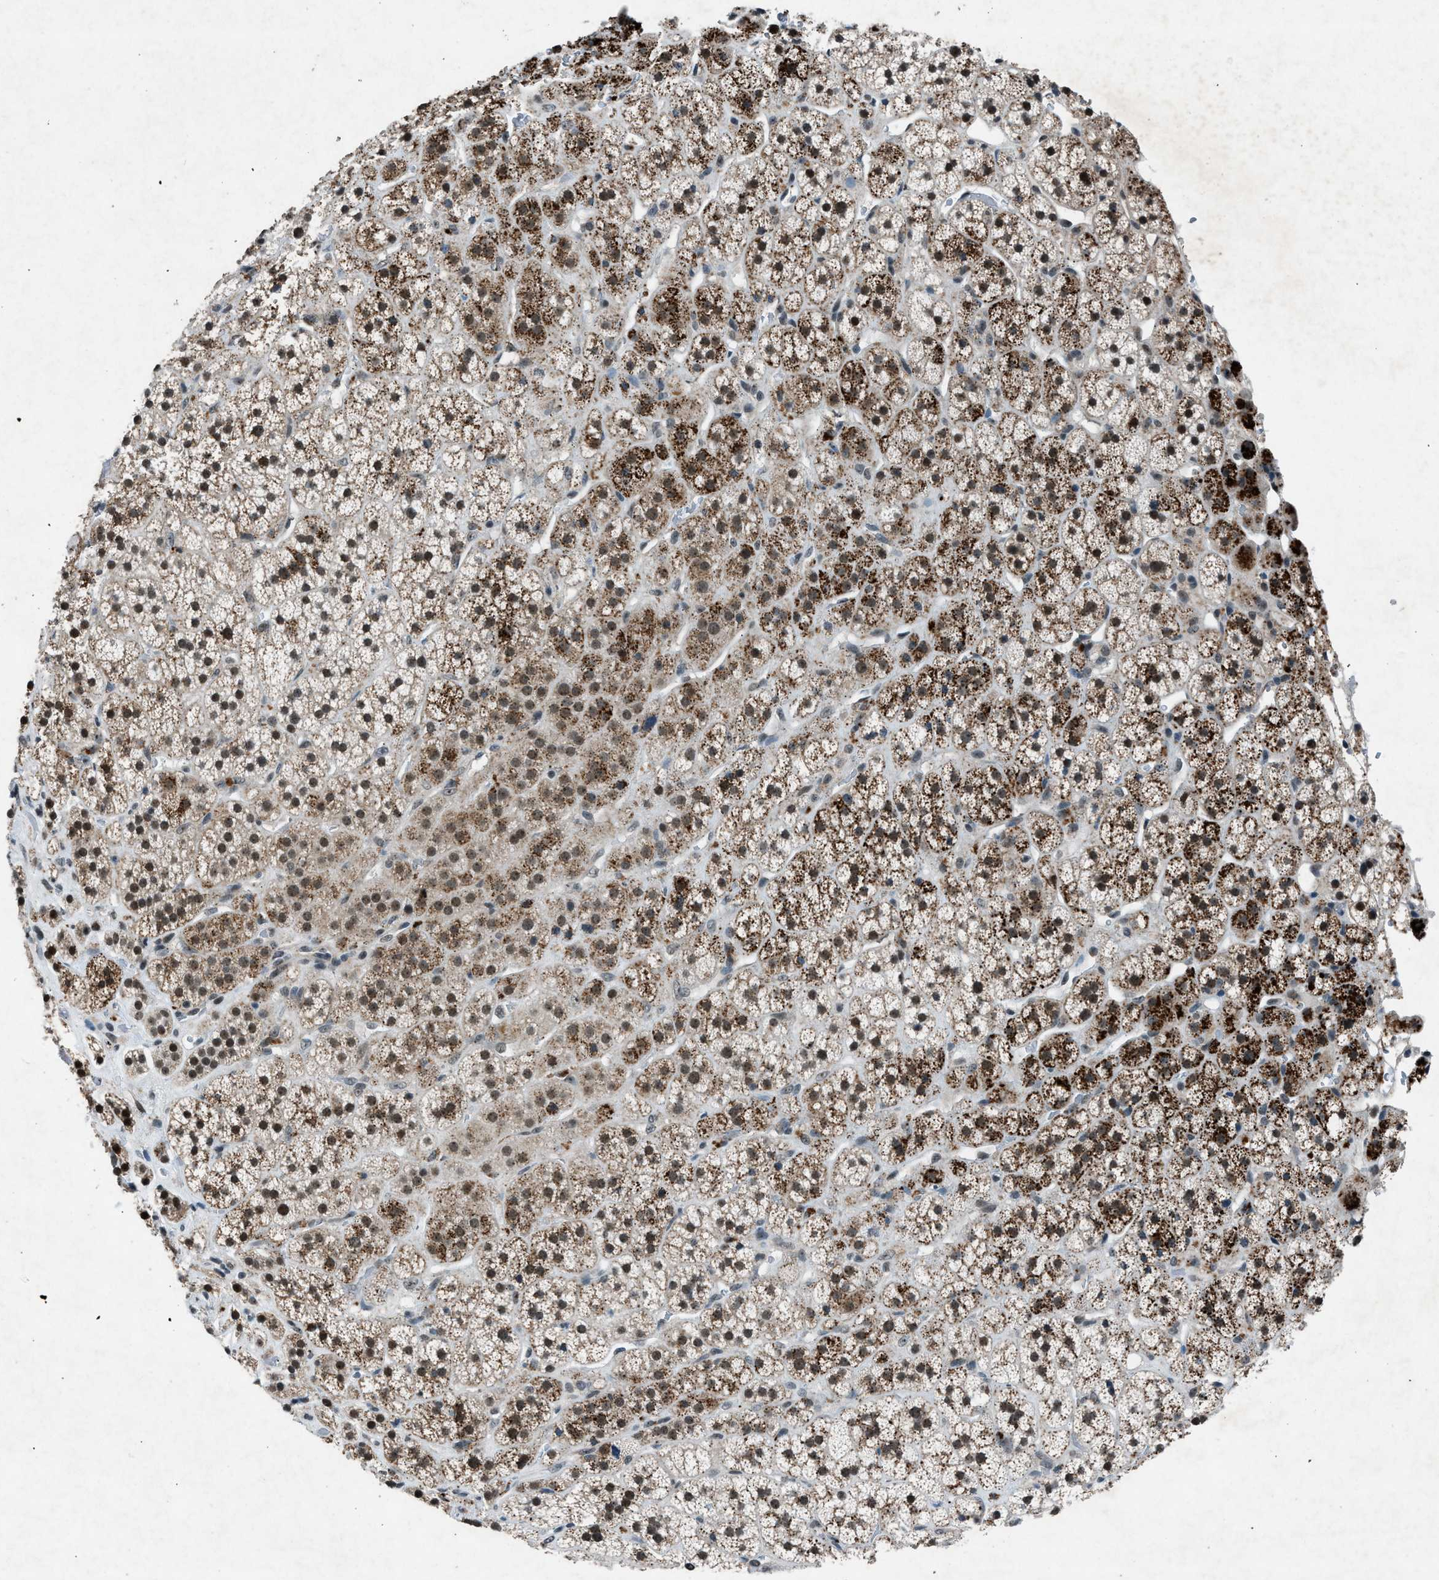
{"staining": {"intensity": "strong", "quantity": "25%-75%", "location": "cytoplasmic/membranous,nuclear"}, "tissue": "adrenal gland", "cell_type": "Glandular cells", "image_type": "normal", "snomed": [{"axis": "morphology", "description": "Normal tissue, NOS"}, {"axis": "topography", "description": "Adrenal gland"}], "caption": "Brown immunohistochemical staining in normal human adrenal gland reveals strong cytoplasmic/membranous,nuclear staining in approximately 25%-75% of glandular cells. (DAB (3,3'-diaminobenzidine) IHC with brightfield microscopy, high magnification).", "gene": "ADCY1", "patient": {"sex": "male", "age": 56}}